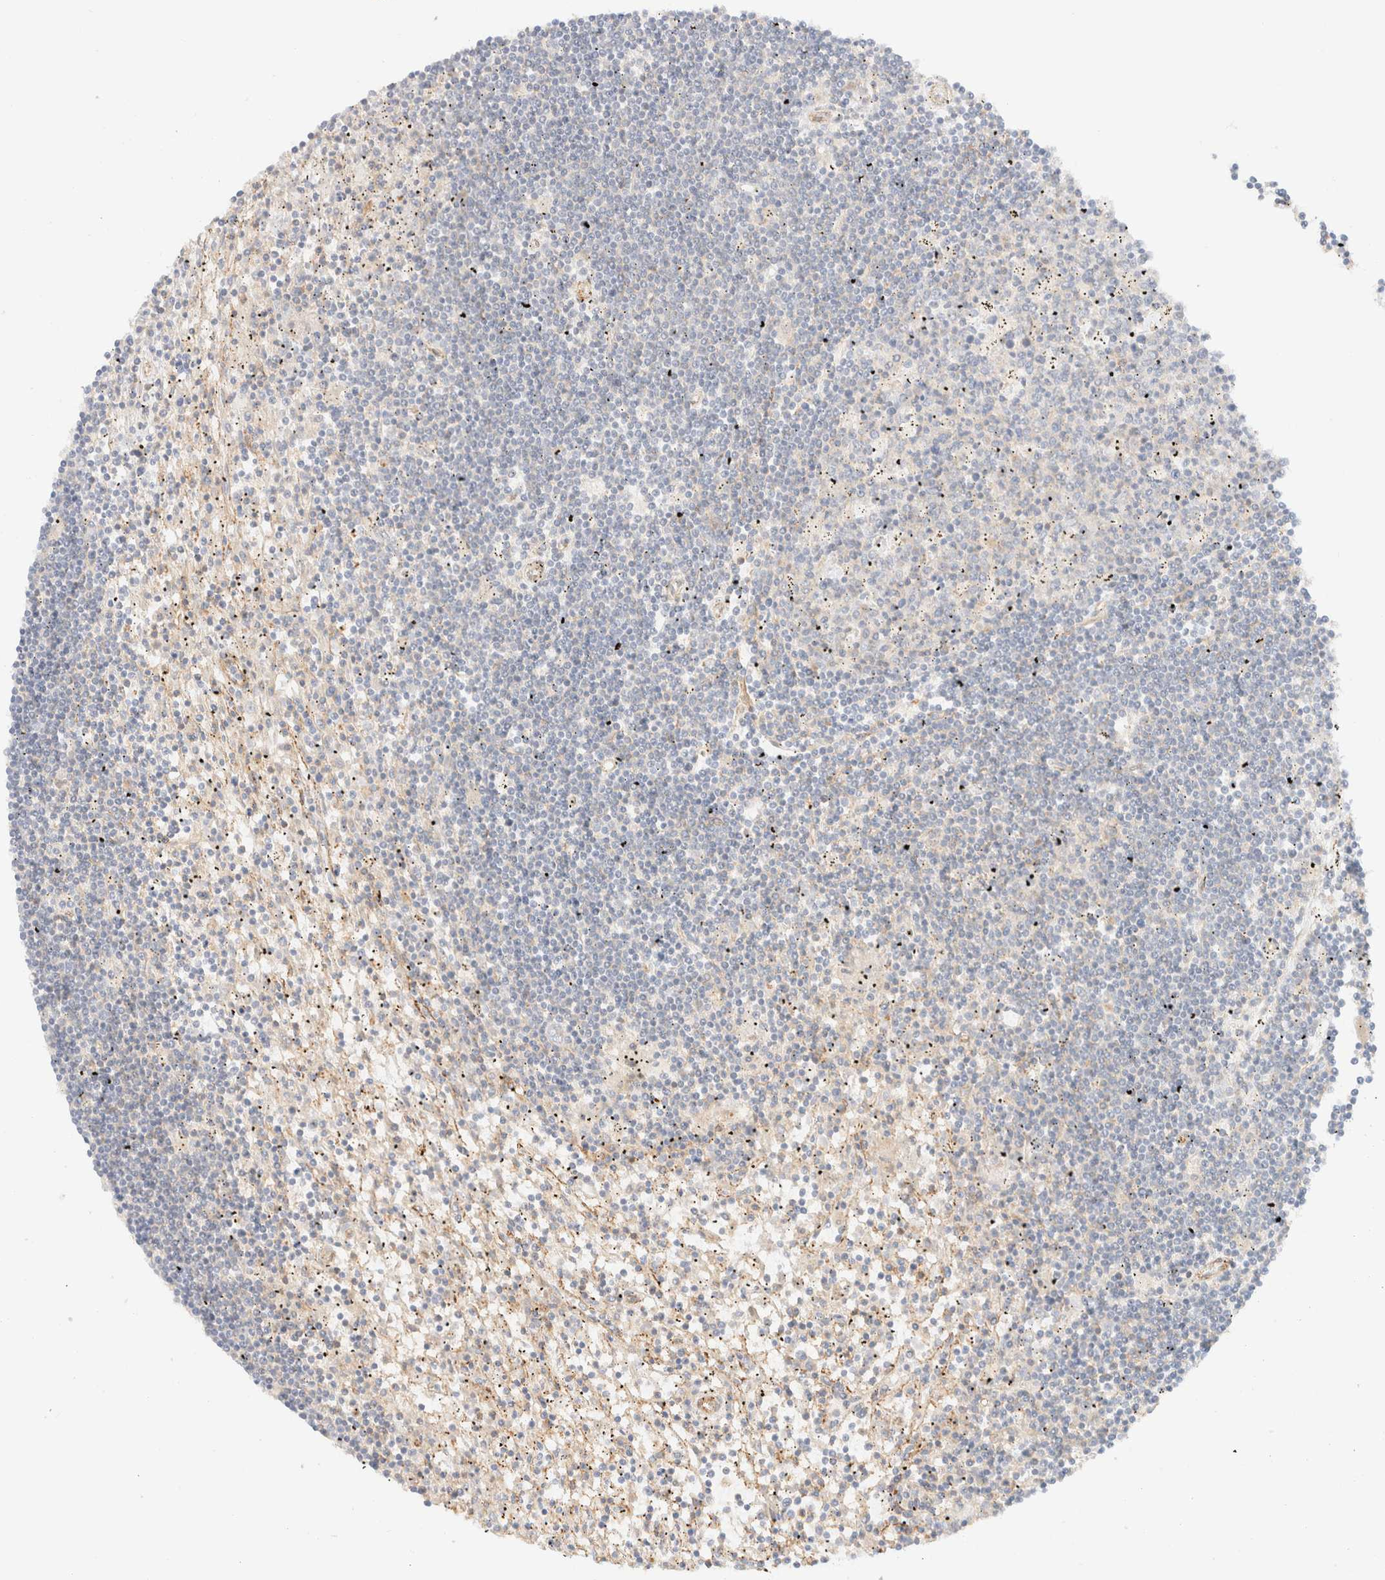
{"staining": {"intensity": "negative", "quantity": "none", "location": "none"}, "tissue": "lymphoma", "cell_type": "Tumor cells", "image_type": "cancer", "snomed": [{"axis": "morphology", "description": "Malignant lymphoma, non-Hodgkin's type, Low grade"}, {"axis": "topography", "description": "Spleen"}], "caption": "Immunohistochemistry of low-grade malignant lymphoma, non-Hodgkin's type exhibits no expression in tumor cells.", "gene": "MYO10", "patient": {"sex": "male", "age": 76}}